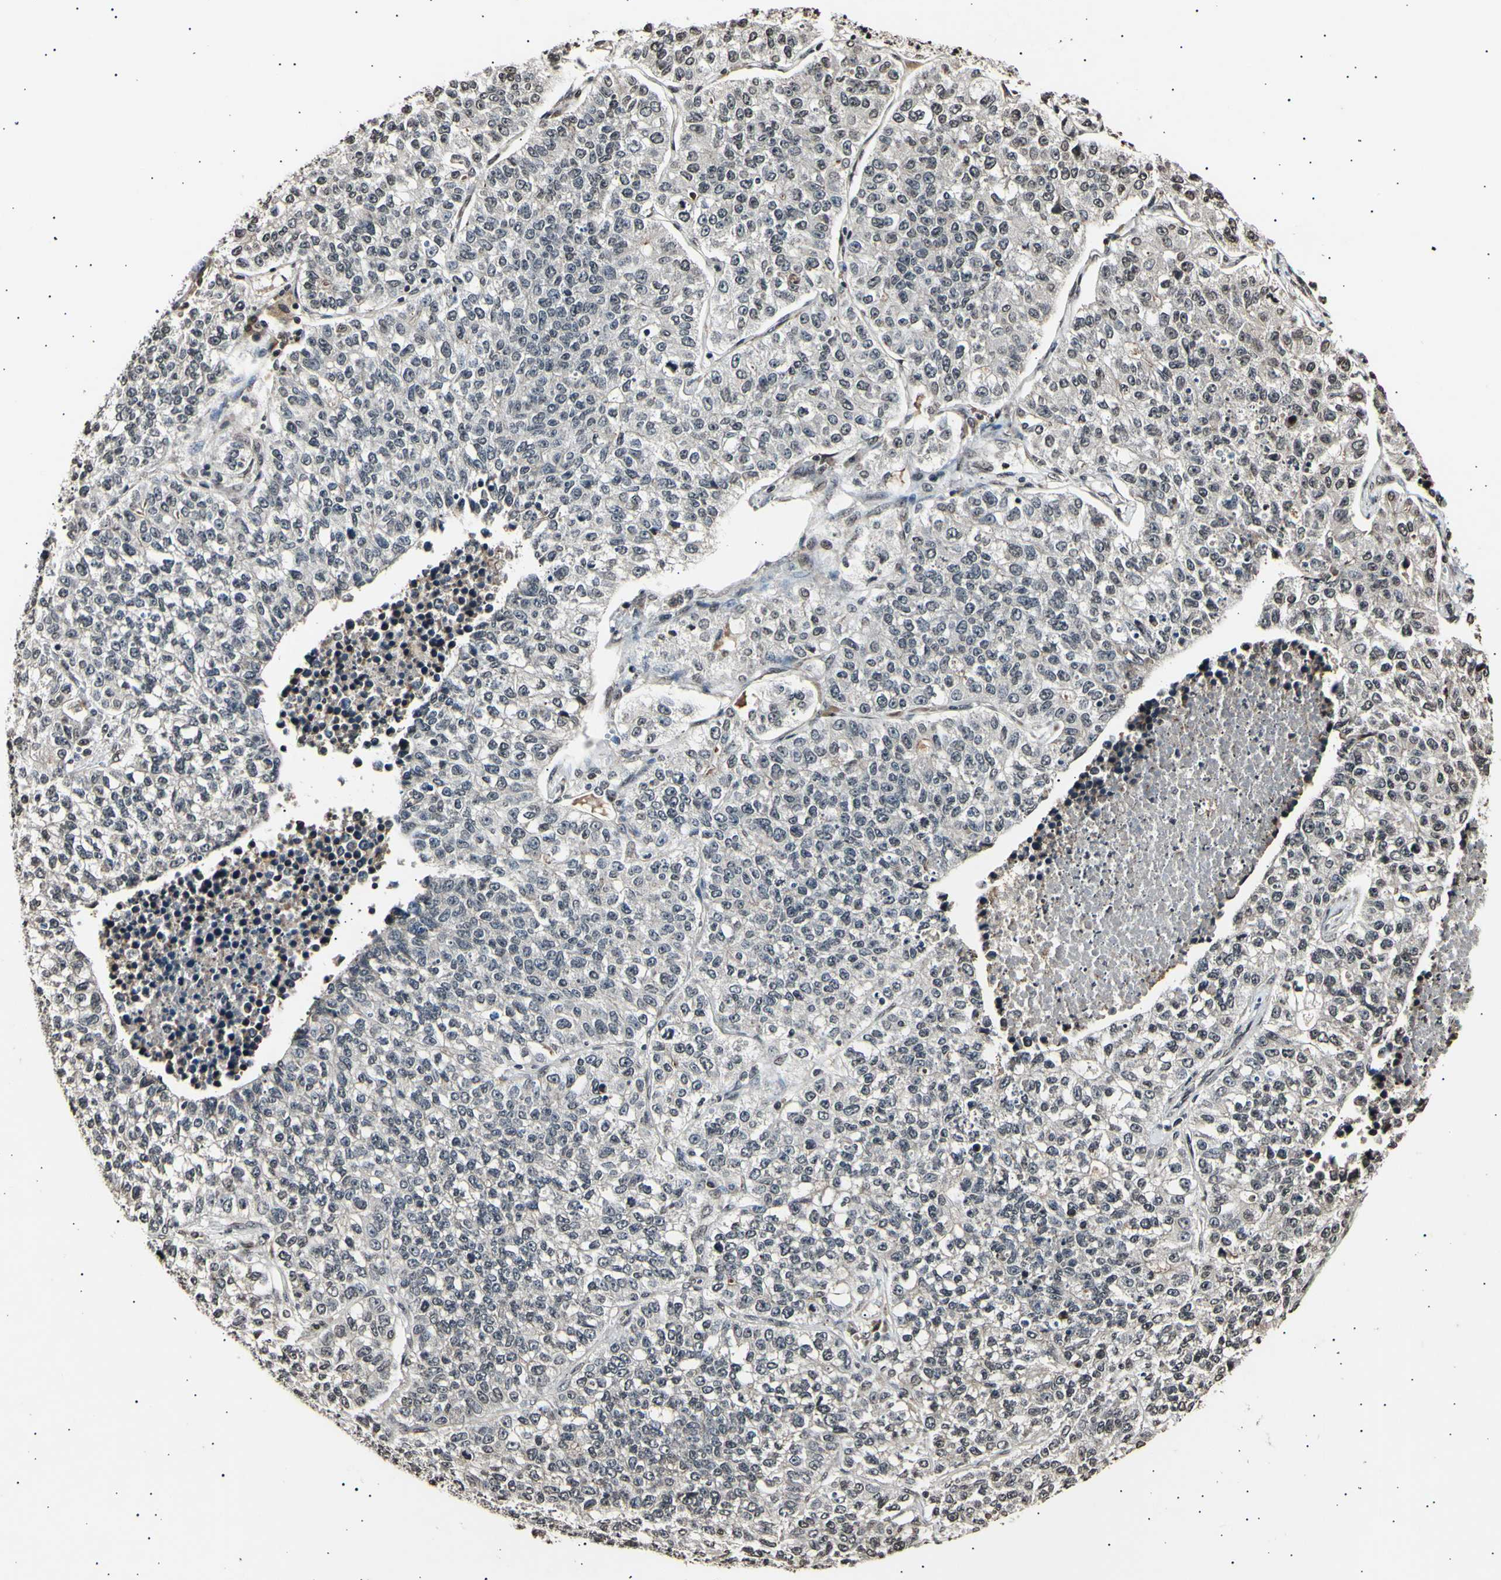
{"staining": {"intensity": "negative", "quantity": "none", "location": "none"}, "tissue": "lung cancer", "cell_type": "Tumor cells", "image_type": "cancer", "snomed": [{"axis": "morphology", "description": "Adenocarcinoma, NOS"}, {"axis": "topography", "description": "Lung"}], "caption": "DAB immunohistochemical staining of human lung cancer demonstrates no significant positivity in tumor cells.", "gene": "ANAPC7", "patient": {"sex": "male", "age": 49}}